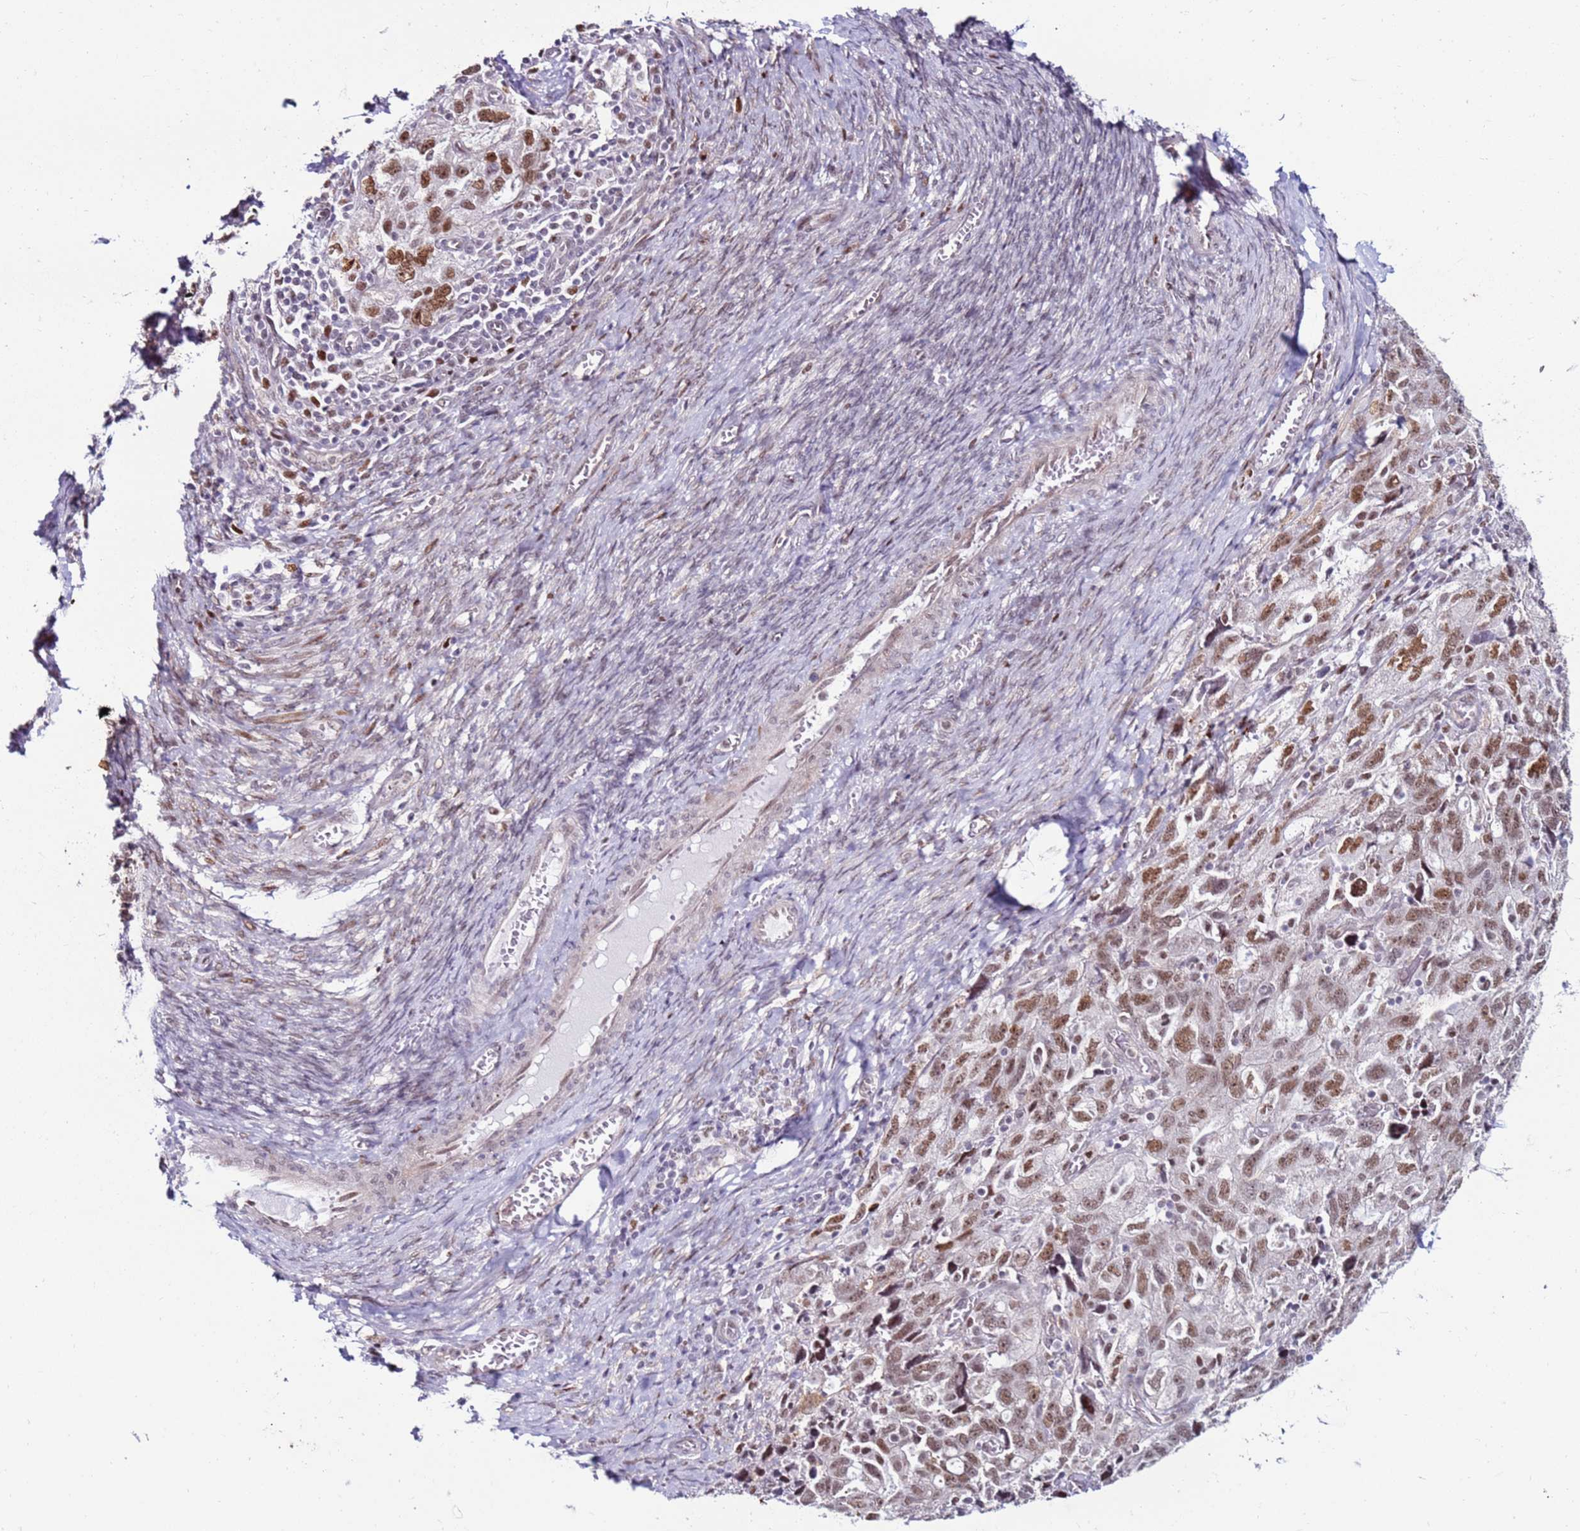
{"staining": {"intensity": "moderate", "quantity": ">75%", "location": "nuclear"}, "tissue": "ovarian cancer", "cell_type": "Tumor cells", "image_type": "cancer", "snomed": [{"axis": "morphology", "description": "Carcinoma, NOS"}, {"axis": "morphology", "description": "Cystadenocarcinoma, serous, NOS"}, {"axis": "topography", "description": "Ovary"}], "caption": "Immunohistochemical staining of ovarian carcinoma shows medium levels of moderate nuclear expression in about >75% of tumor cells.", "gene": "KPNA4", "patient": {"sex": "female", "age": 69}}